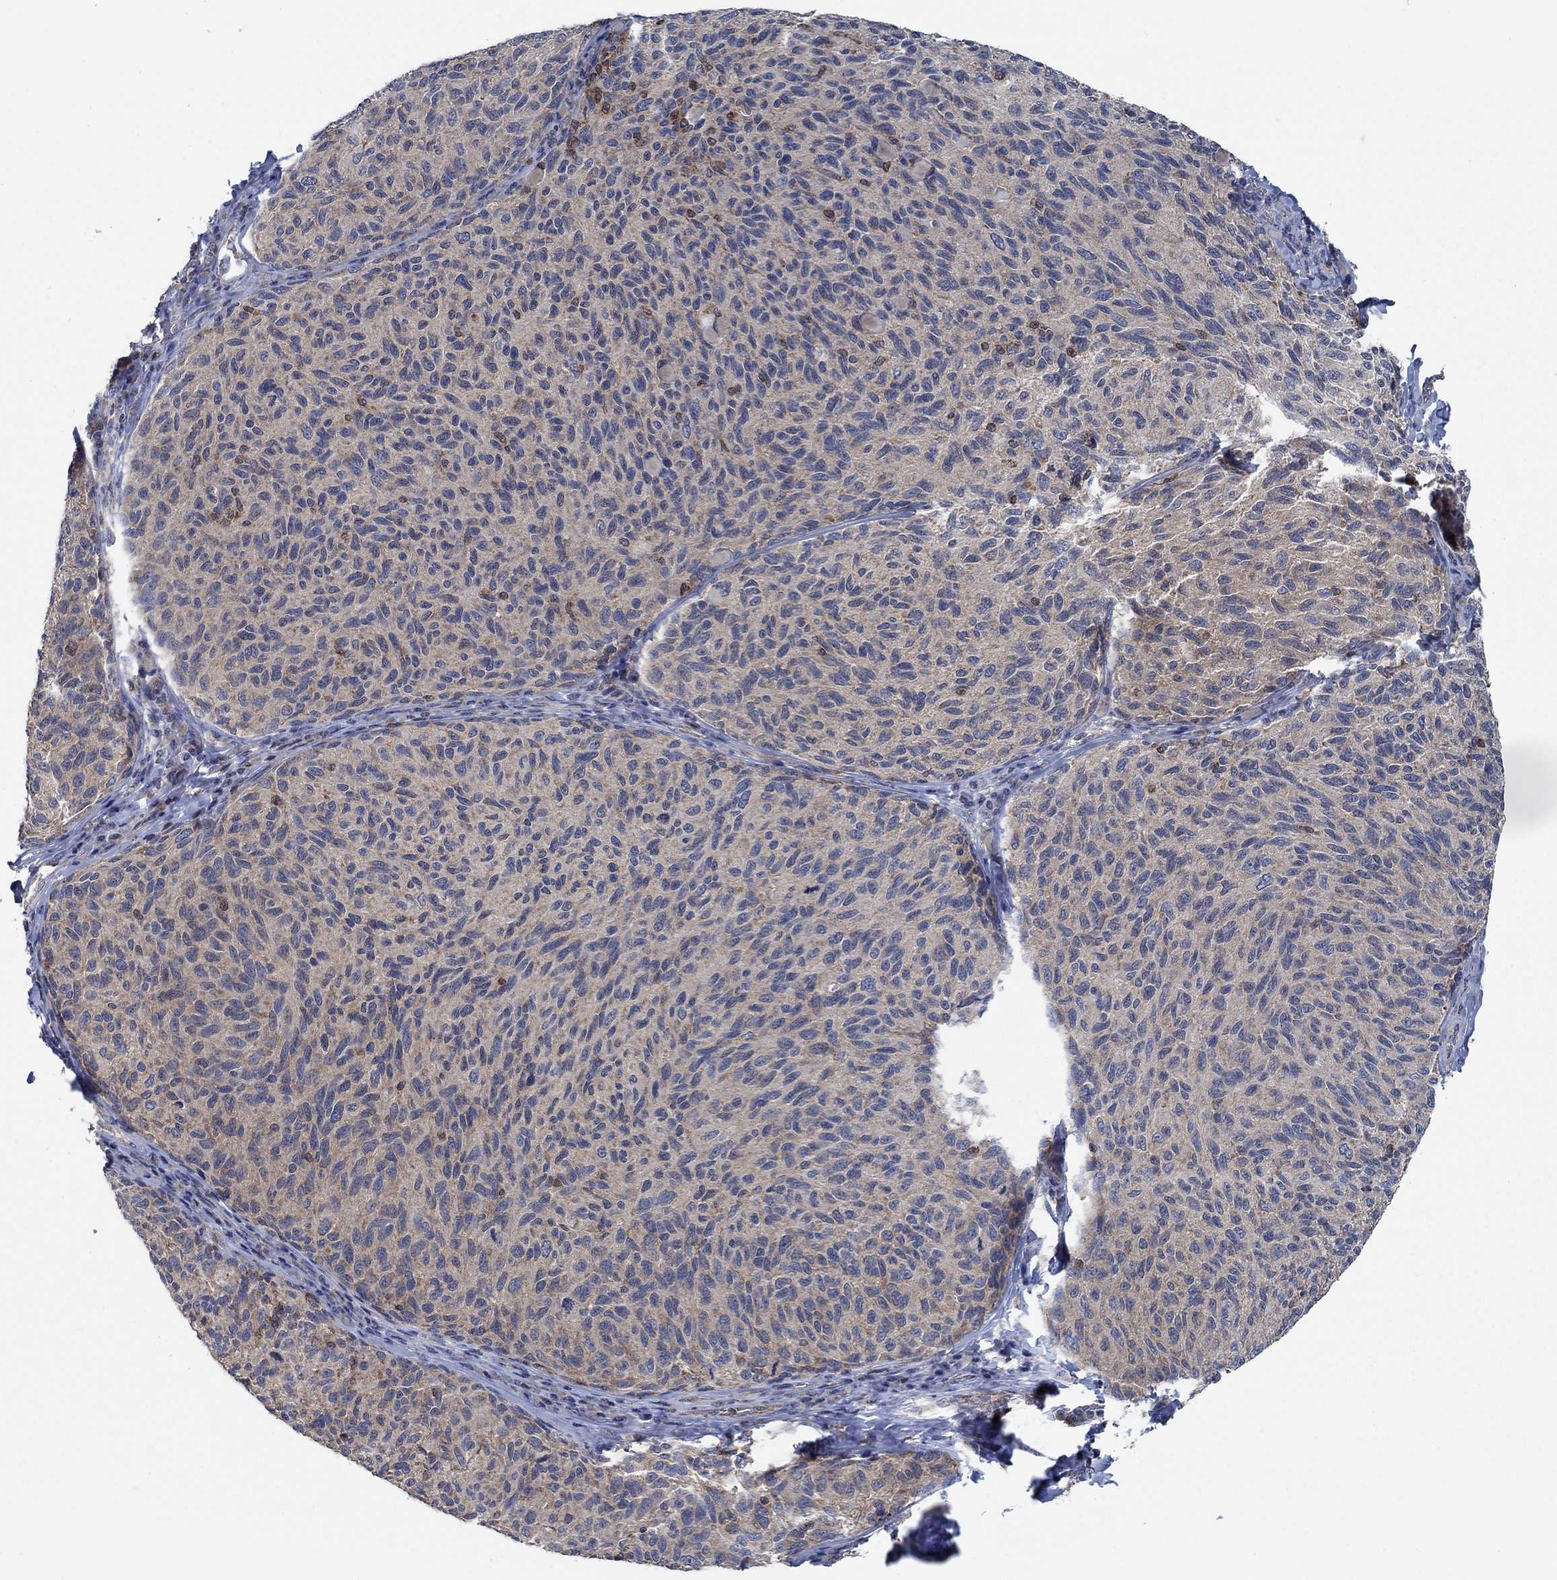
{"staining": {"intensity": "weak", "quantity": ">75%", "location": "cytoplasmic/membranous"}, "tissue": "melanoma", "cell_type": "Tumor cells", "image_type": "cancer", "snomed": [{"axis": "morphology", "description": "Malignant melanoma, NOS"}, {"axis": "topography", "description": "Skin"}], "caption": "A low amount of weak cytoplasmic/membranous positivity is identified in about >75% of tumor cells in melanoma tissue.", "gene": "STXBP6", "patient": {"sex": "female", "age": 73}}